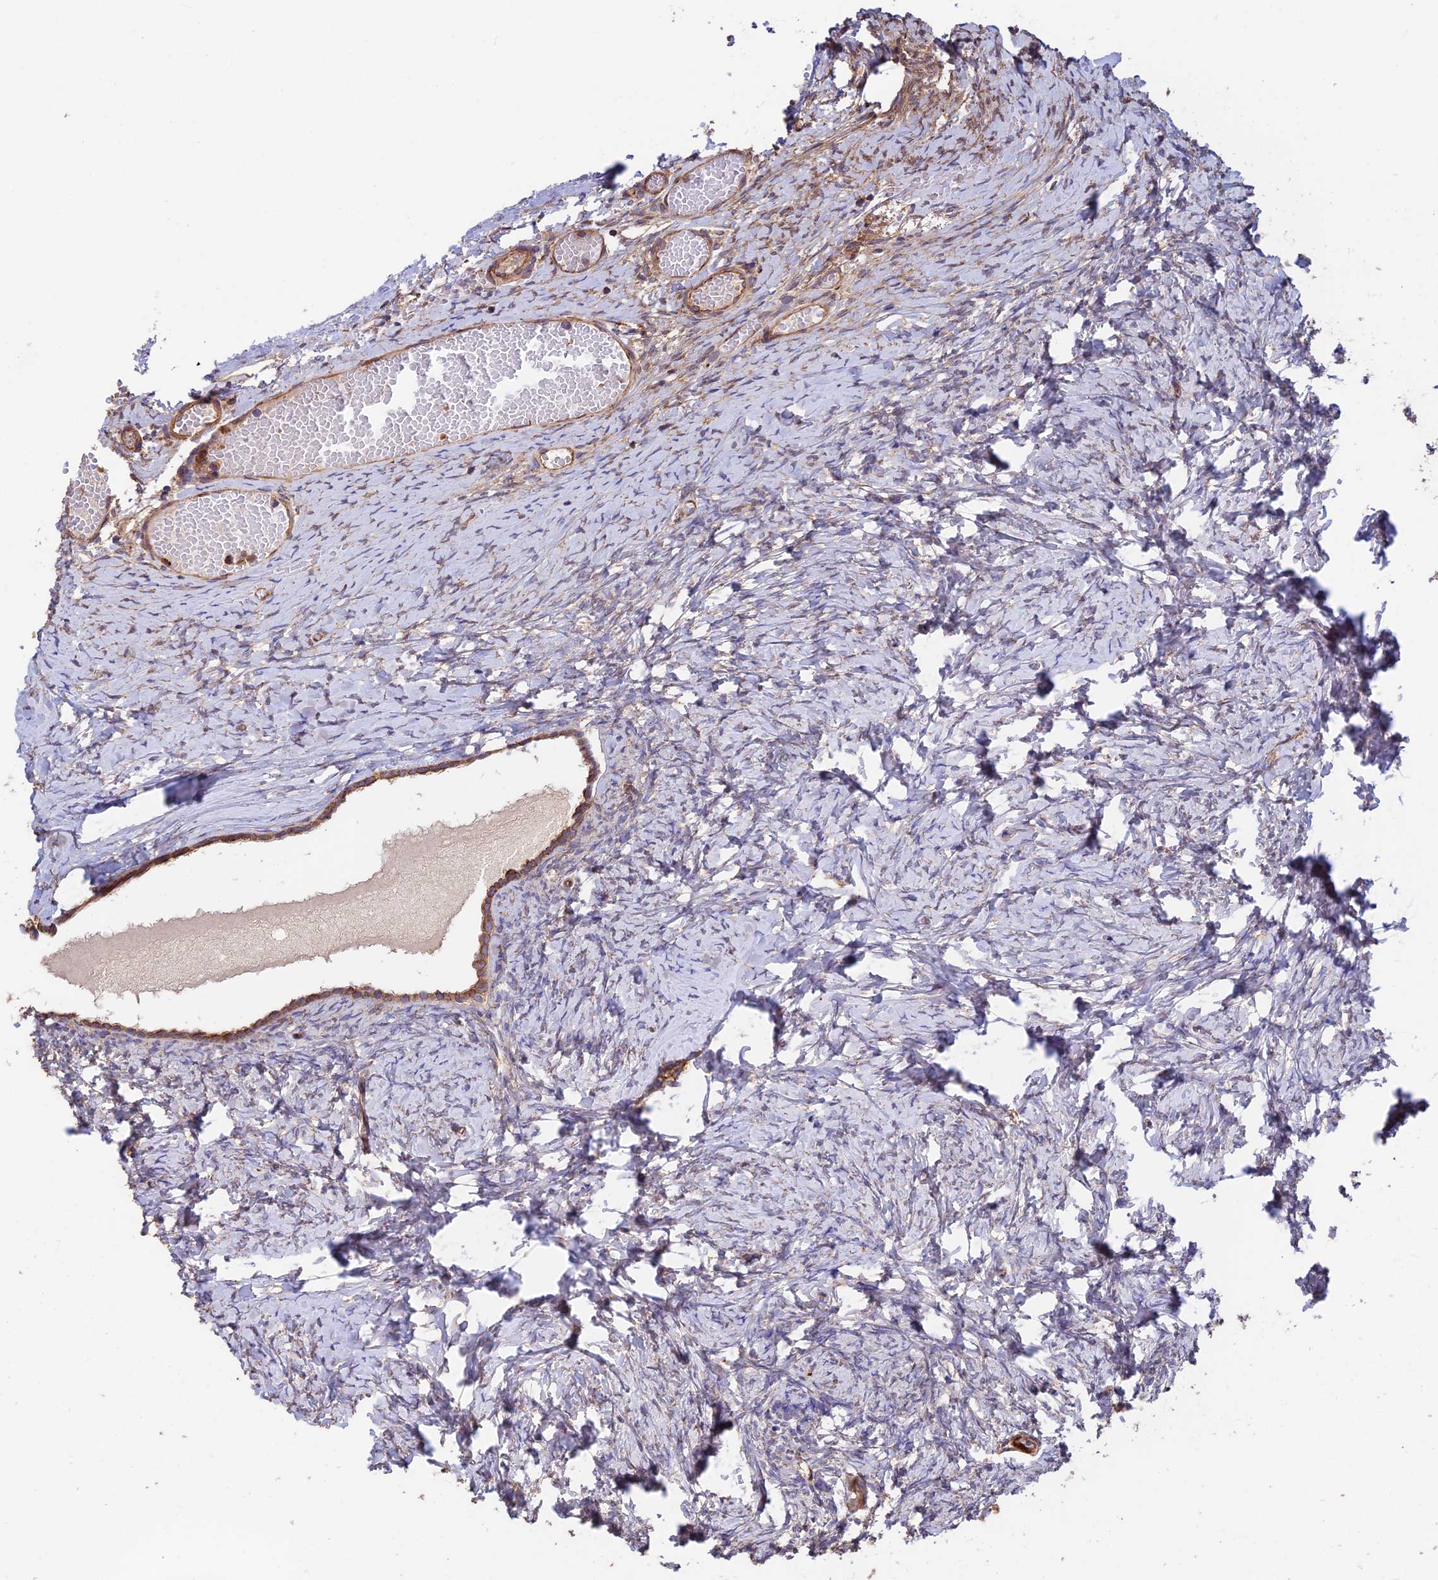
{"staining": {"intensity": "moderate", "quantity": ">75%", "location": "cytoplasmic/membranous"}, "tissue": "ovary", "cell_type": "Follicle cells", "image_type": "normal", "snomed": [{"axis": "morphology", "description": "Normal tissue, NOS"}, {"axis": "topography", "description": "Ovary"}], "caption": "Normal ovary demonstrates moderate cytoplasmic/membranous positivity in approximately >75% of follicle cells The staining was performed using DAB (3,3'-diaminobenzidine) to visualize the protein expression in brown, while the nuclei were stained in blue with hematoxylin (Magnification: 20x)..", "gene": "EMC3", "patient": {"sex": "female", "age": 27}}